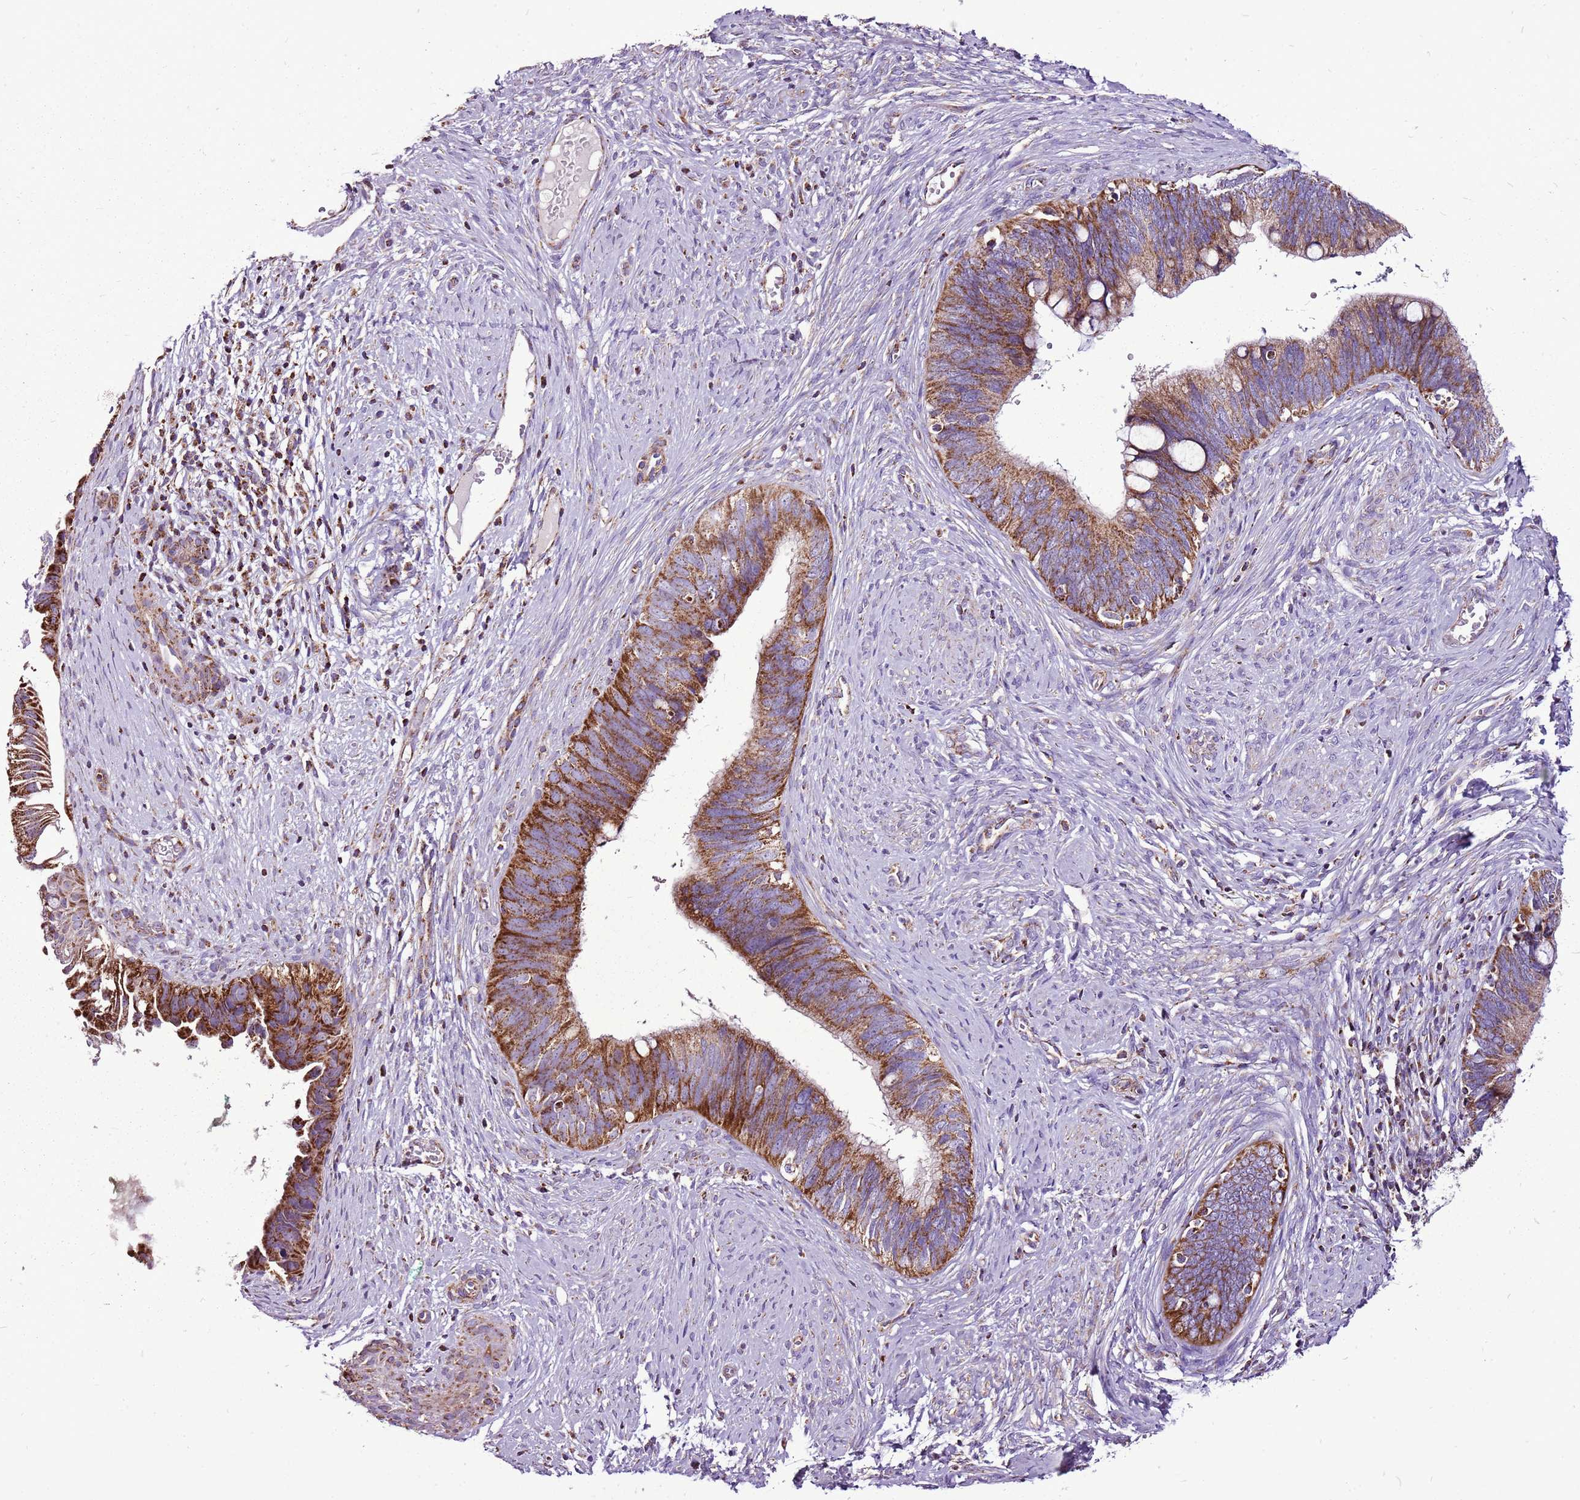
{"staining": {"intensity": "moderate", "quantity": ">75%", "location": "cytoplasmic/membranous"}, "tissue": "cervical cancer", "cell_type": "Tumor cells", "image_type": "cancer", "snomed": [{"axis": "morphology", "description": "Adenocarcinoma, NOS"}, {"axis": "topography", "description": "Cervix"}], "caption": "Cervical cancer (adenocarcinoma) stained with IHC exhibits moderate cytoplasmic/membranous positivity in about >75% of tumor cells. (DAB (3,3'-diaminobenzidine) IHC with brightfield microscopy, high magnification).", "gene": "GCDH", "patient": {"sex": "female", "age": 42}}